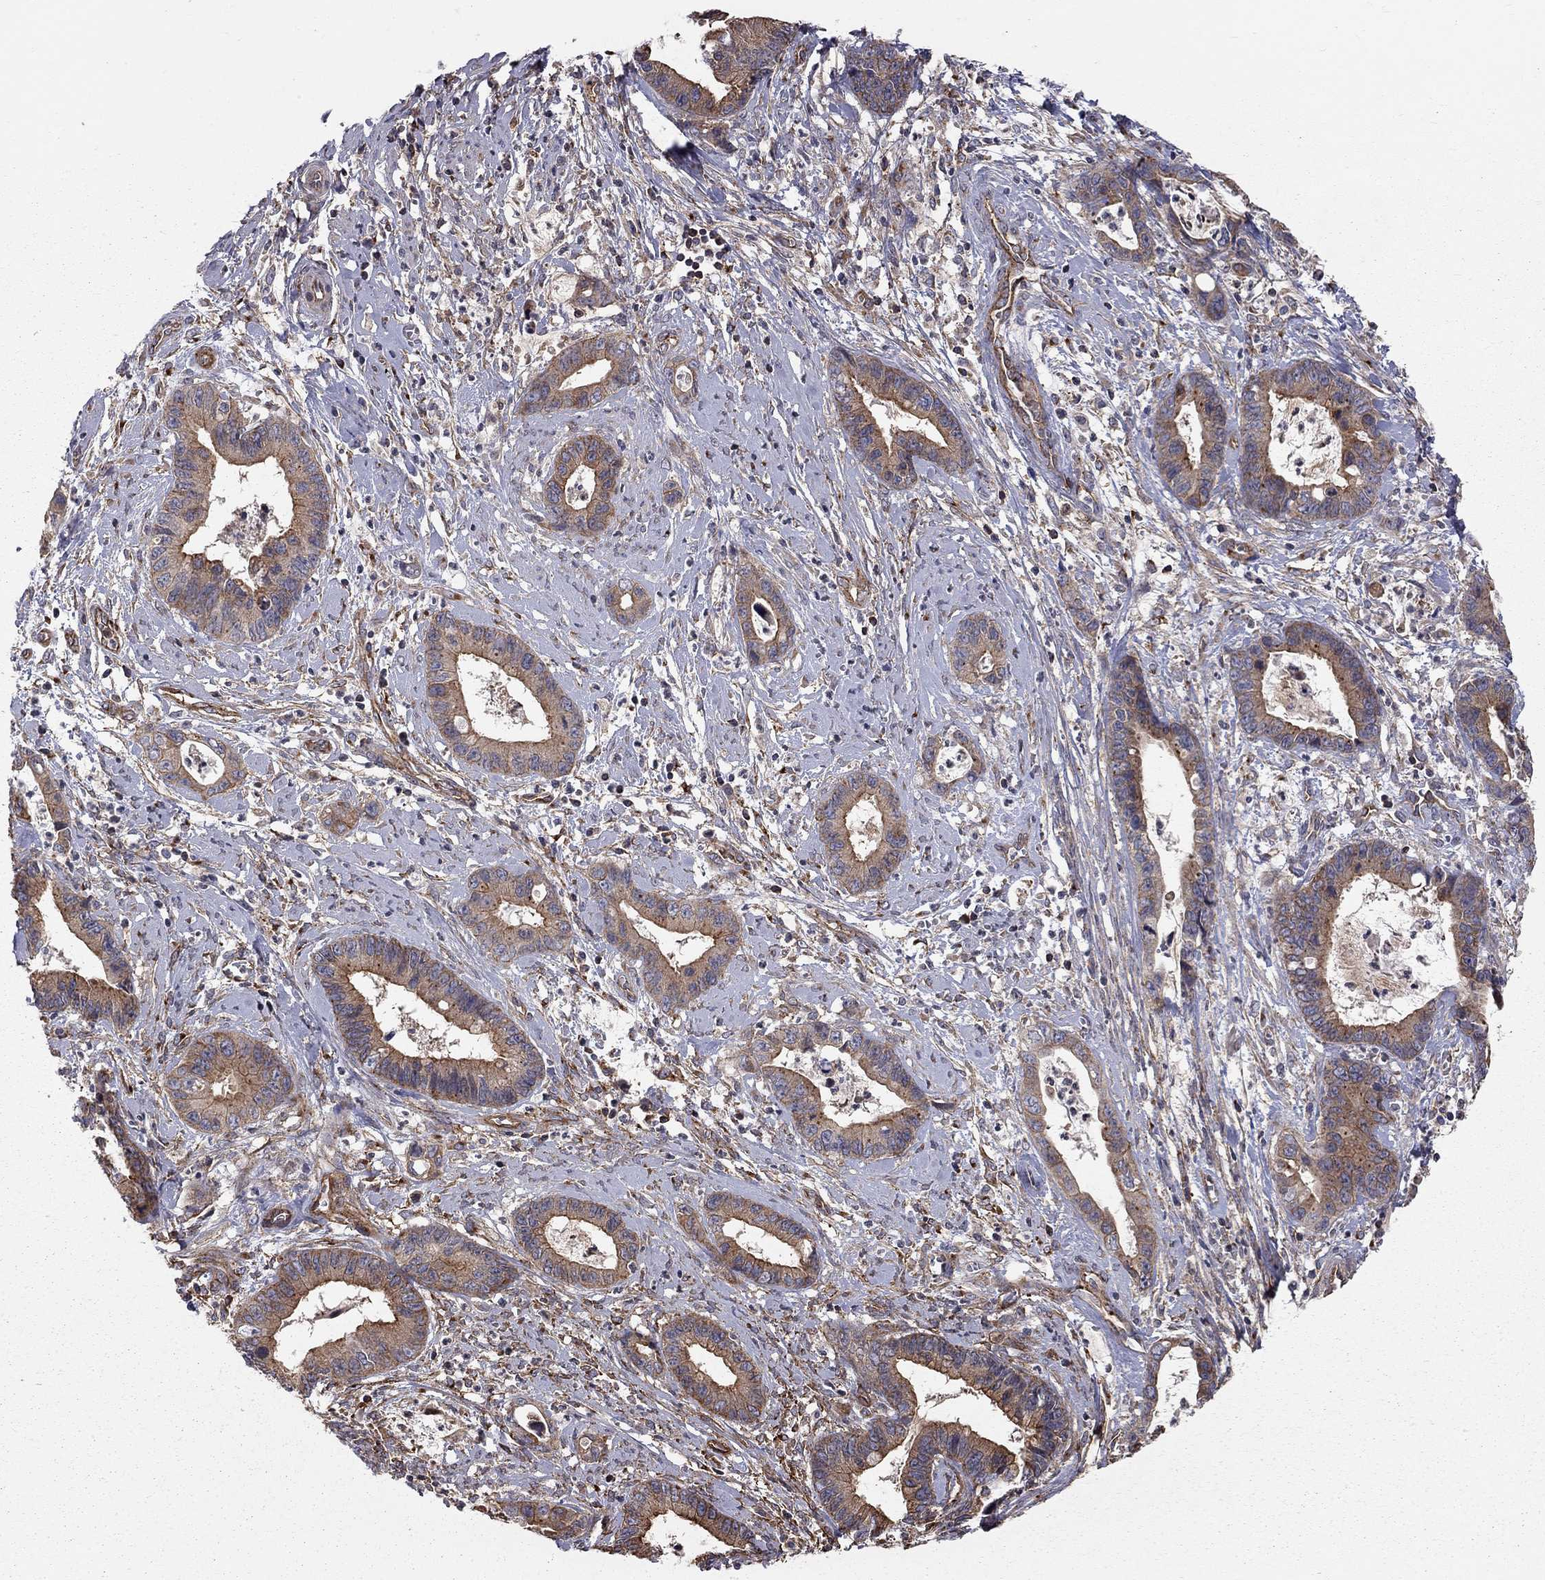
{"staining": {"intensity": "moderate", "quantity": "25%-75%", "location": "cytoplasmic/membranous"}, "tissue": "cervical cancer", "cell_type": "Tumor cells", "image_type": "cancer", "snomed": [{"axis": "morphology", "description": "Adenocarcinoma, NOS"}, {"axis": "topography", "description": "Cervix"}], "caption": "Brown immunohistochemical staining in cervical adenocarcinoma shows moderate cytoplasmic/membranous expression in about 25%-75% of tumor cells. The staining was performed using DAB (3,3'-diaminobenzidine), with brown indicating positive protein expression. Nuclei are stained blue with hematoxylin.", "gene": "RASEF", "patient": {"sex": "female", "age": 44}}